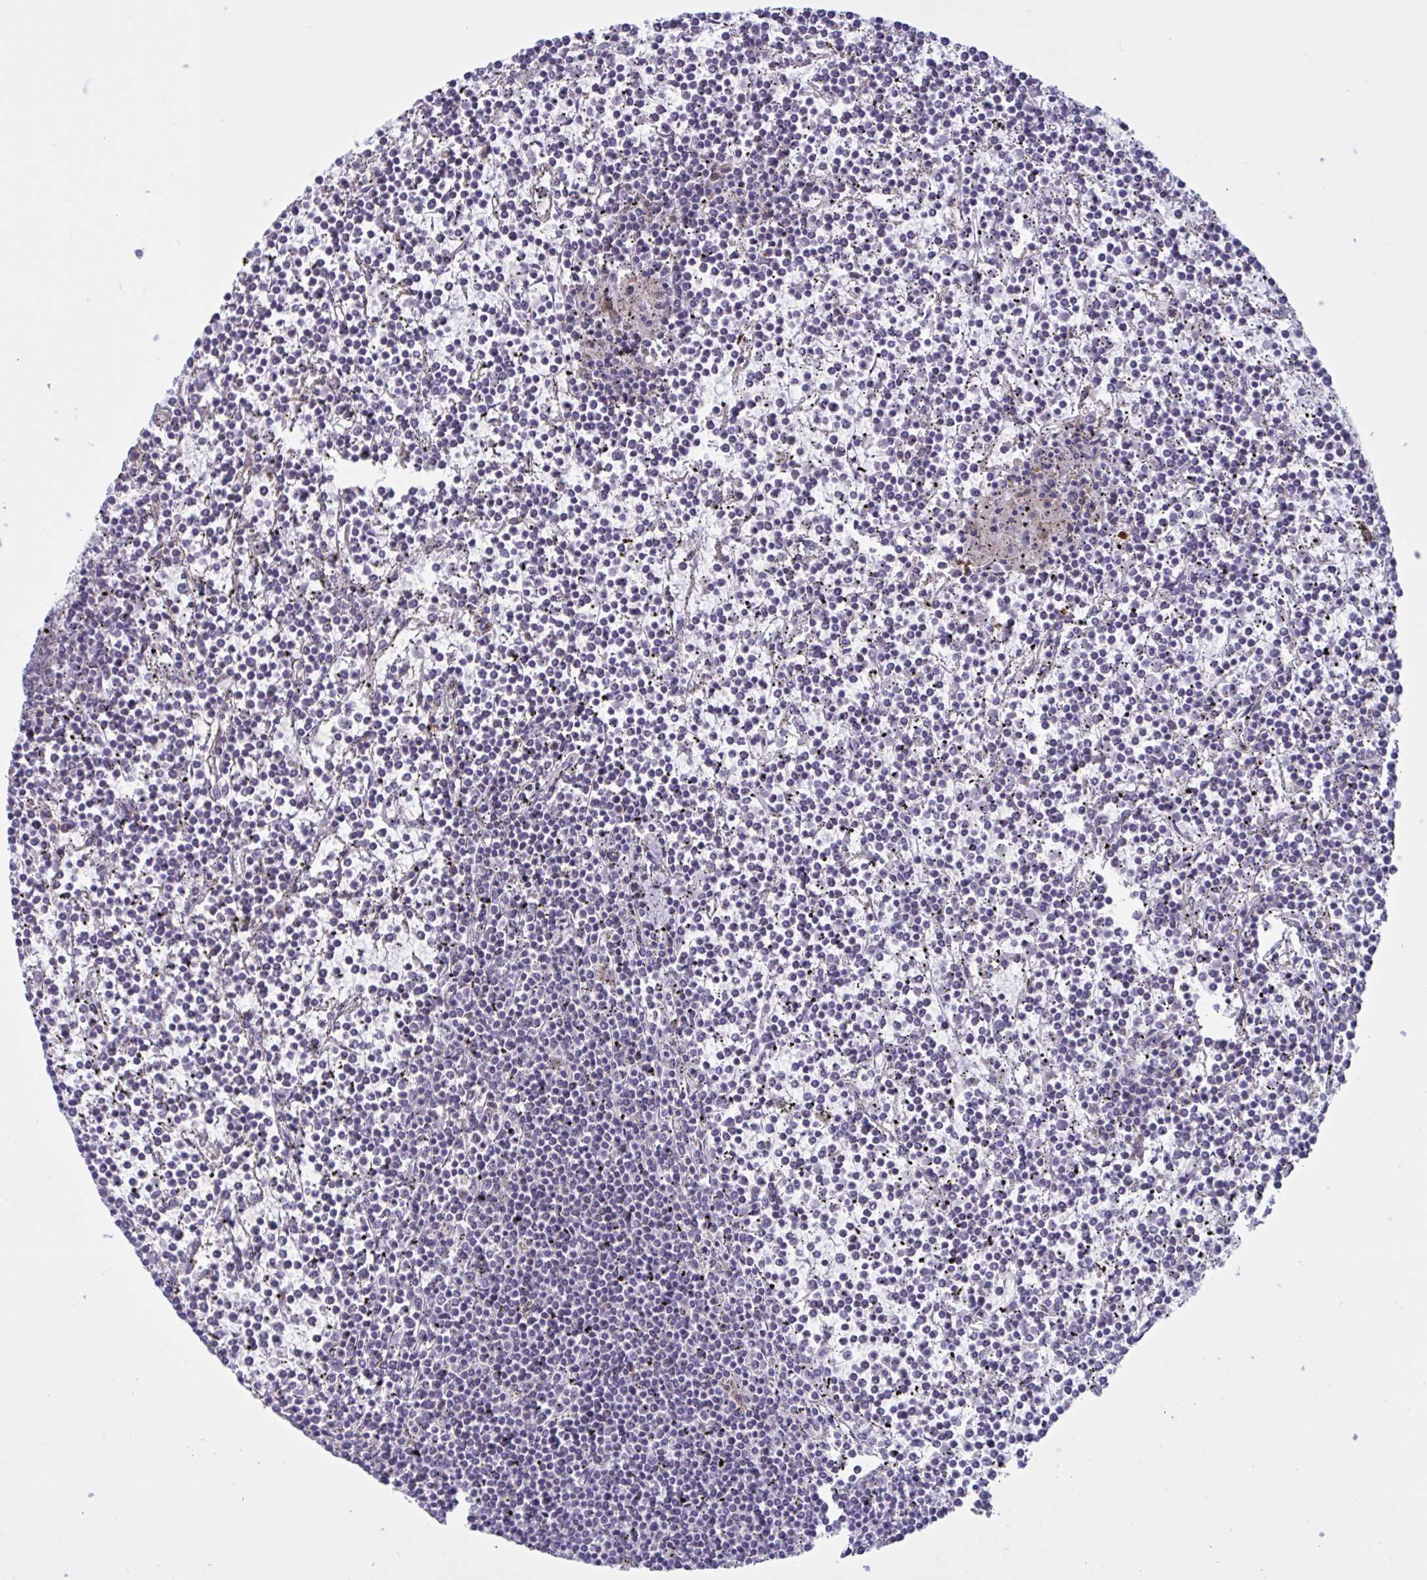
{"staining": {"intensity": "negative", "quantity": "none", "location": "none"}, "tissue": "lymphoma", "cell_type": "Tumor cells", "image_type": "cancer", "snomed": [{"axis": "morphology", "description": "Malignant lymphoma, non-Hodgkin's type, Low grade"}, {"axis": "topography", "description": "Spleen"}], "caption": "Image shows no significant protein positivity in tumor cells of malignant lymphoma, non-Hodgkin's type (low-grade). (DAB immunohistochemistry with hematoxylin counter stain).", "gene": "DOCK11", "patient": {"sex": "female", "age": 19}}